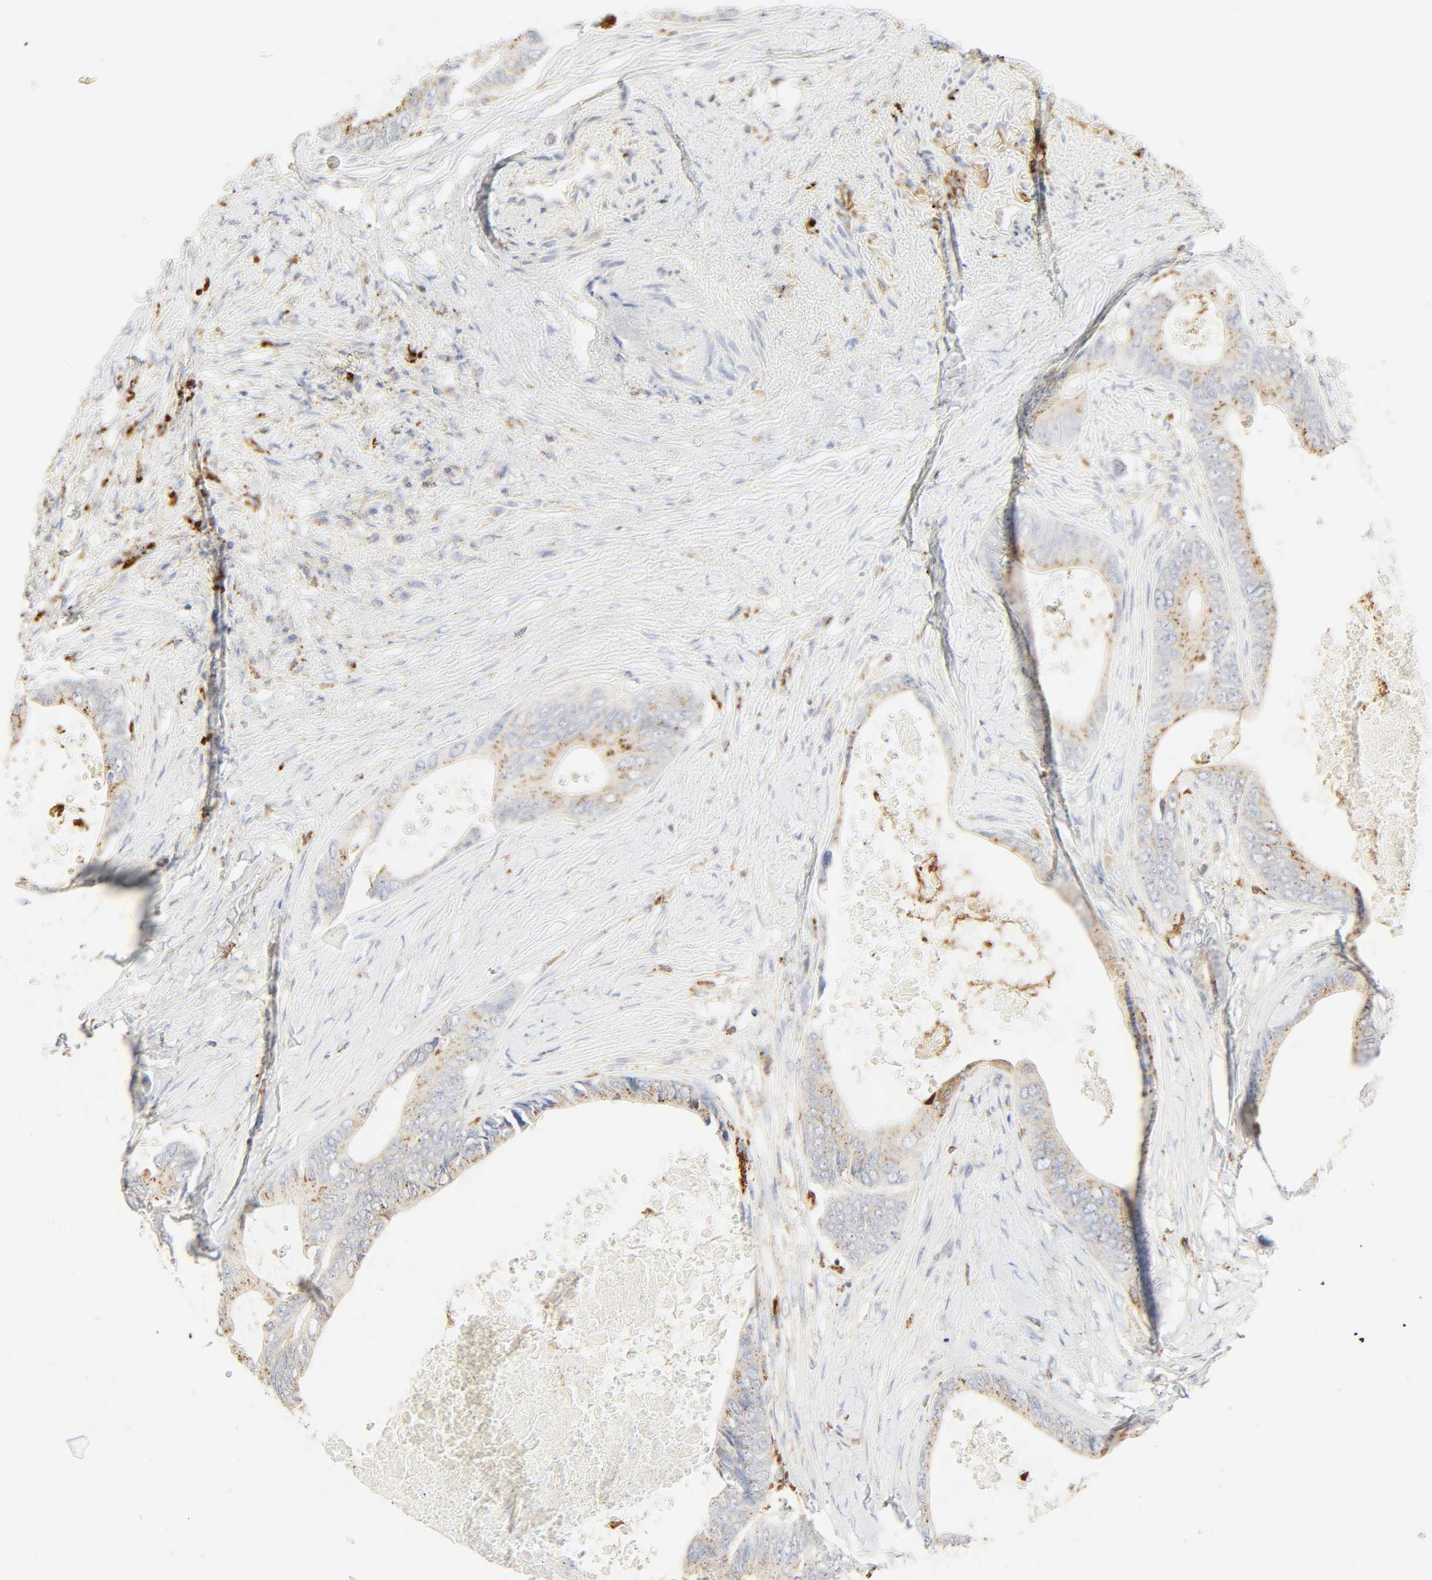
{"staining": {"intensity": "weak", "quantity": ">75%", "location": "cytoplasmic/membranous"}, "tissue": "colorectal cancer", "cell_type": "Tumor cells", "image_type": "cancer", "snomed": [{"axis": "morphology", "description": "Normal tissue, NOS"}, {"axis": "morphology", "description": "Adenocarcinoma, NOS"}, {"axis": "topography", "description": "Rectum"}, {"axis": "topography", "description": "Peripheral nerve tissue"}], "caption": "IHC histopathology image of neoplastic tissue: colorectal cancer stained using immunohistochemistry exhibits low levels of weak protein expression localized specifically in the cytoplasmic/membranous of tumor cells, appearing as a cytoplasmic/membranous brown color.", "gene": "CAMK2A", "patient": {"sex": "female", "age": 77}}